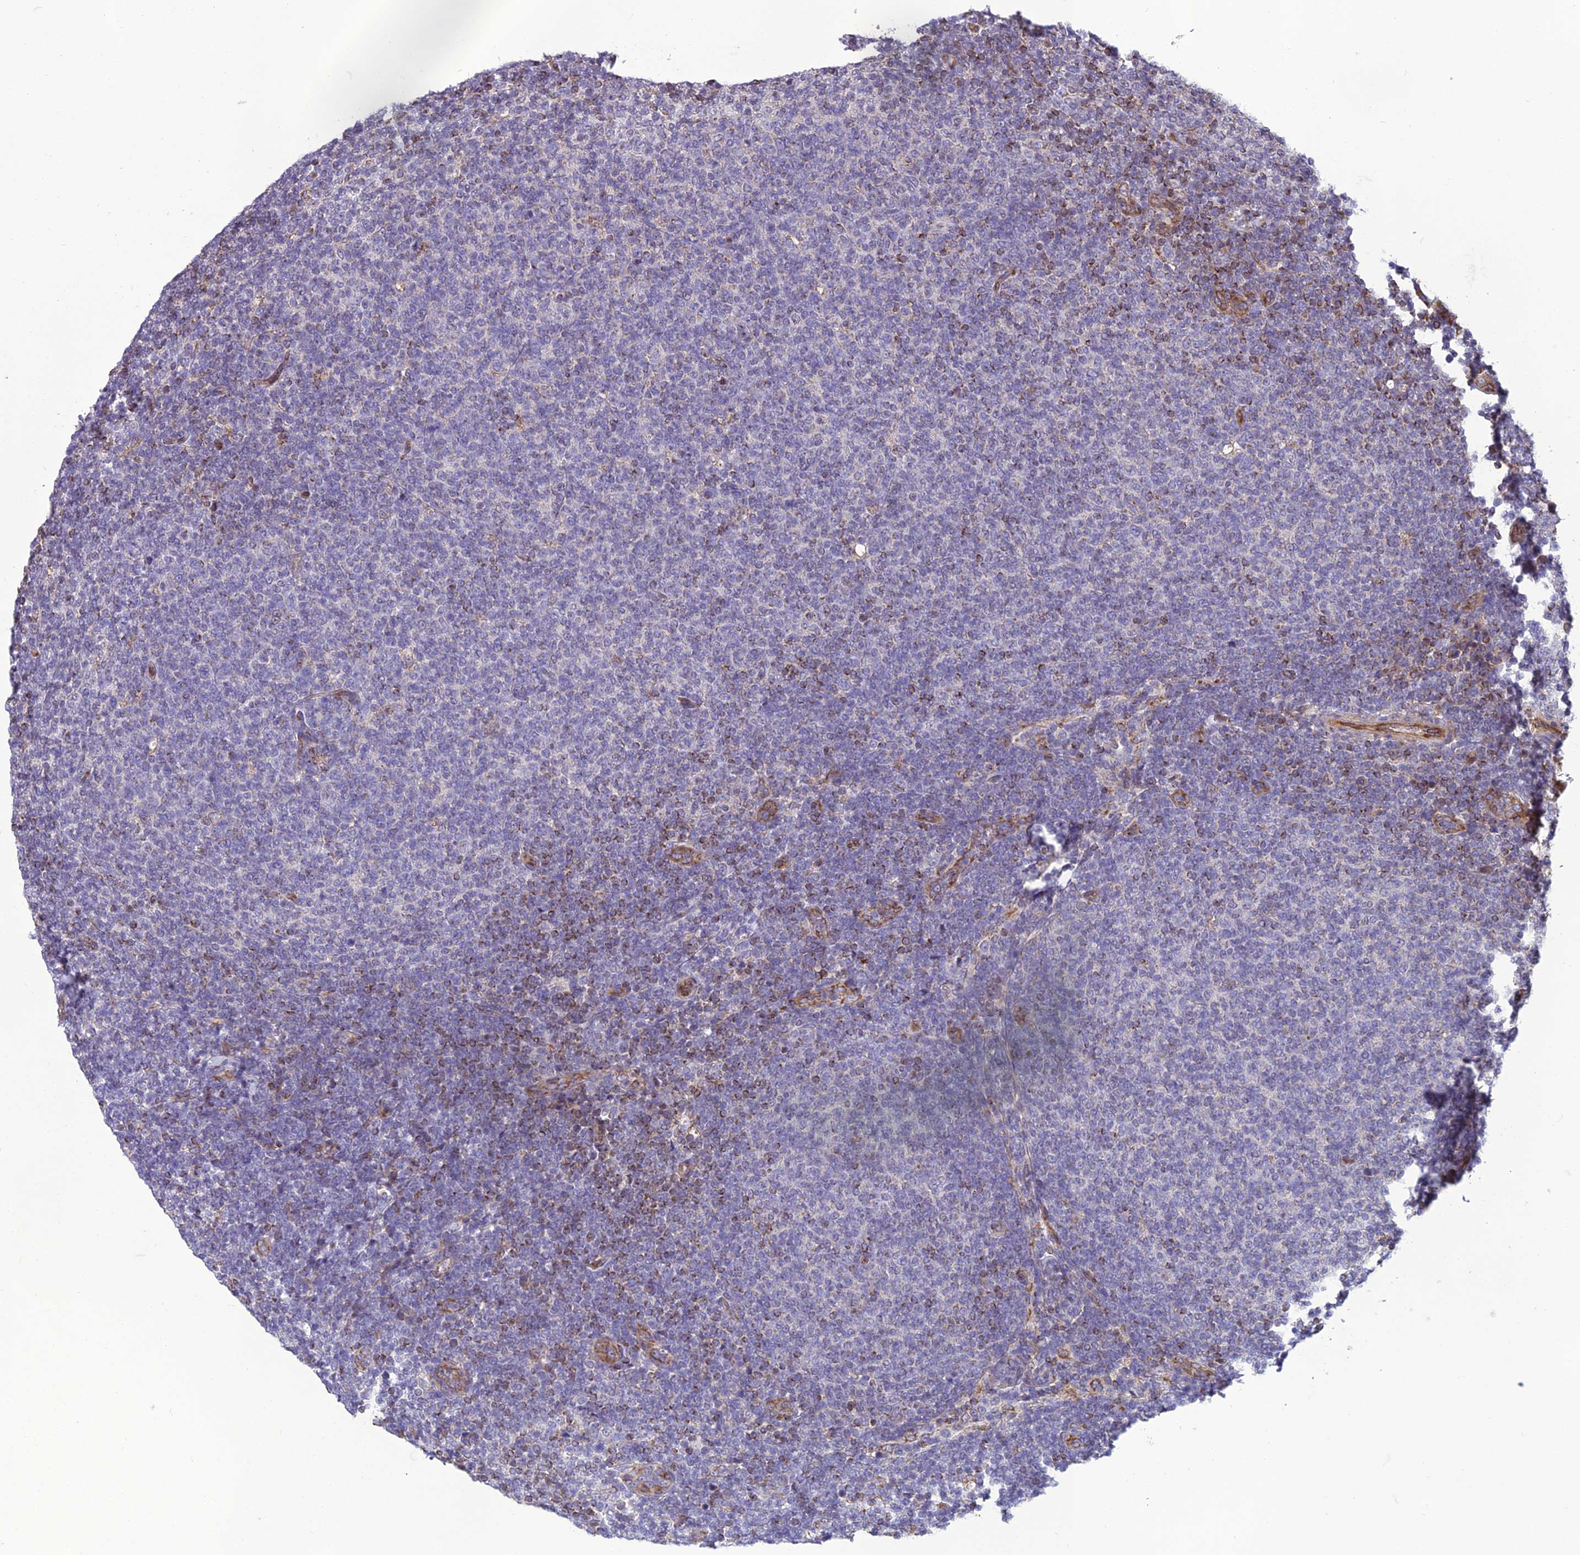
{"staining": {"intensity": "negative", "quantity": "none", "location": "none"}, "tissue": "lymphoma", "cell_type": "Tumor cells", "image_type": "cancer", "snomed": [{"axis": "morphology", "description": "Malignant lymphoma, non-Hodgkin's type, Low grade"}, {"axis": "topography", "description": "Lymph node"}], "caption": "Lymphoma stained for a protein using immunohistochemistry (IHC) reveals no expression tumor cells.", "gene": "GIMAP1", "patient": {"sex": "male", "age": 66}}